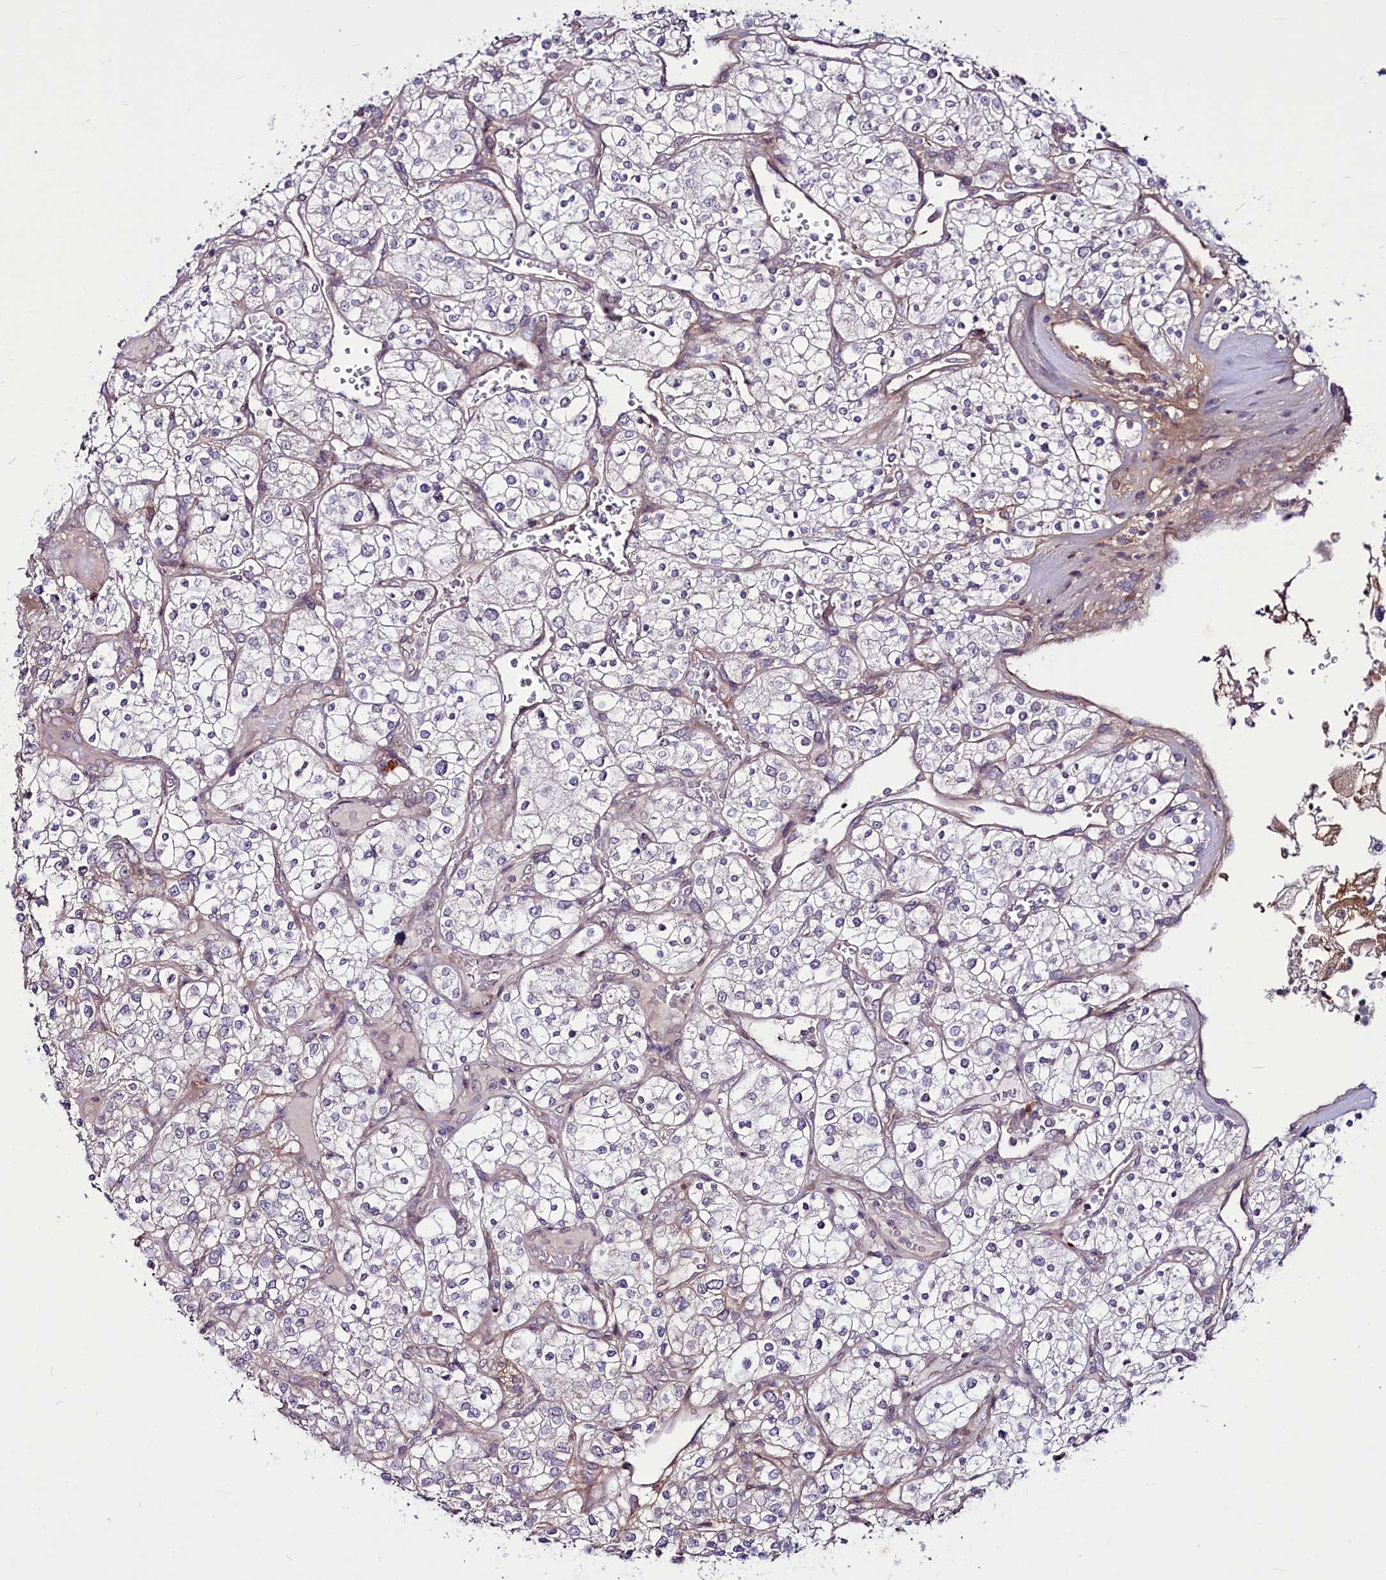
{"staining": {"intensity": "negative", "quantity": "none", "location": "none"}, "tissue": "renal cancer", "cell_type": "Tumor cells", "image_type": "cancer", "snomed": [{"axis": "morphology", "description": "Adenocarcinoma, NOS"}, {"axis": "topography", "description": "Kidney"}], "caption": "Immunohistochemistry (IHC) photomicrograph of neoplastic tissue: human renal adenocarcinoma stained with DAB displays no significant protein staining in tumor cells. (DAB IHC visualized using brightfield microscopy, high magnification).", "gene": "RSBN1", "patient": {"sex": "male", "age": 80}}